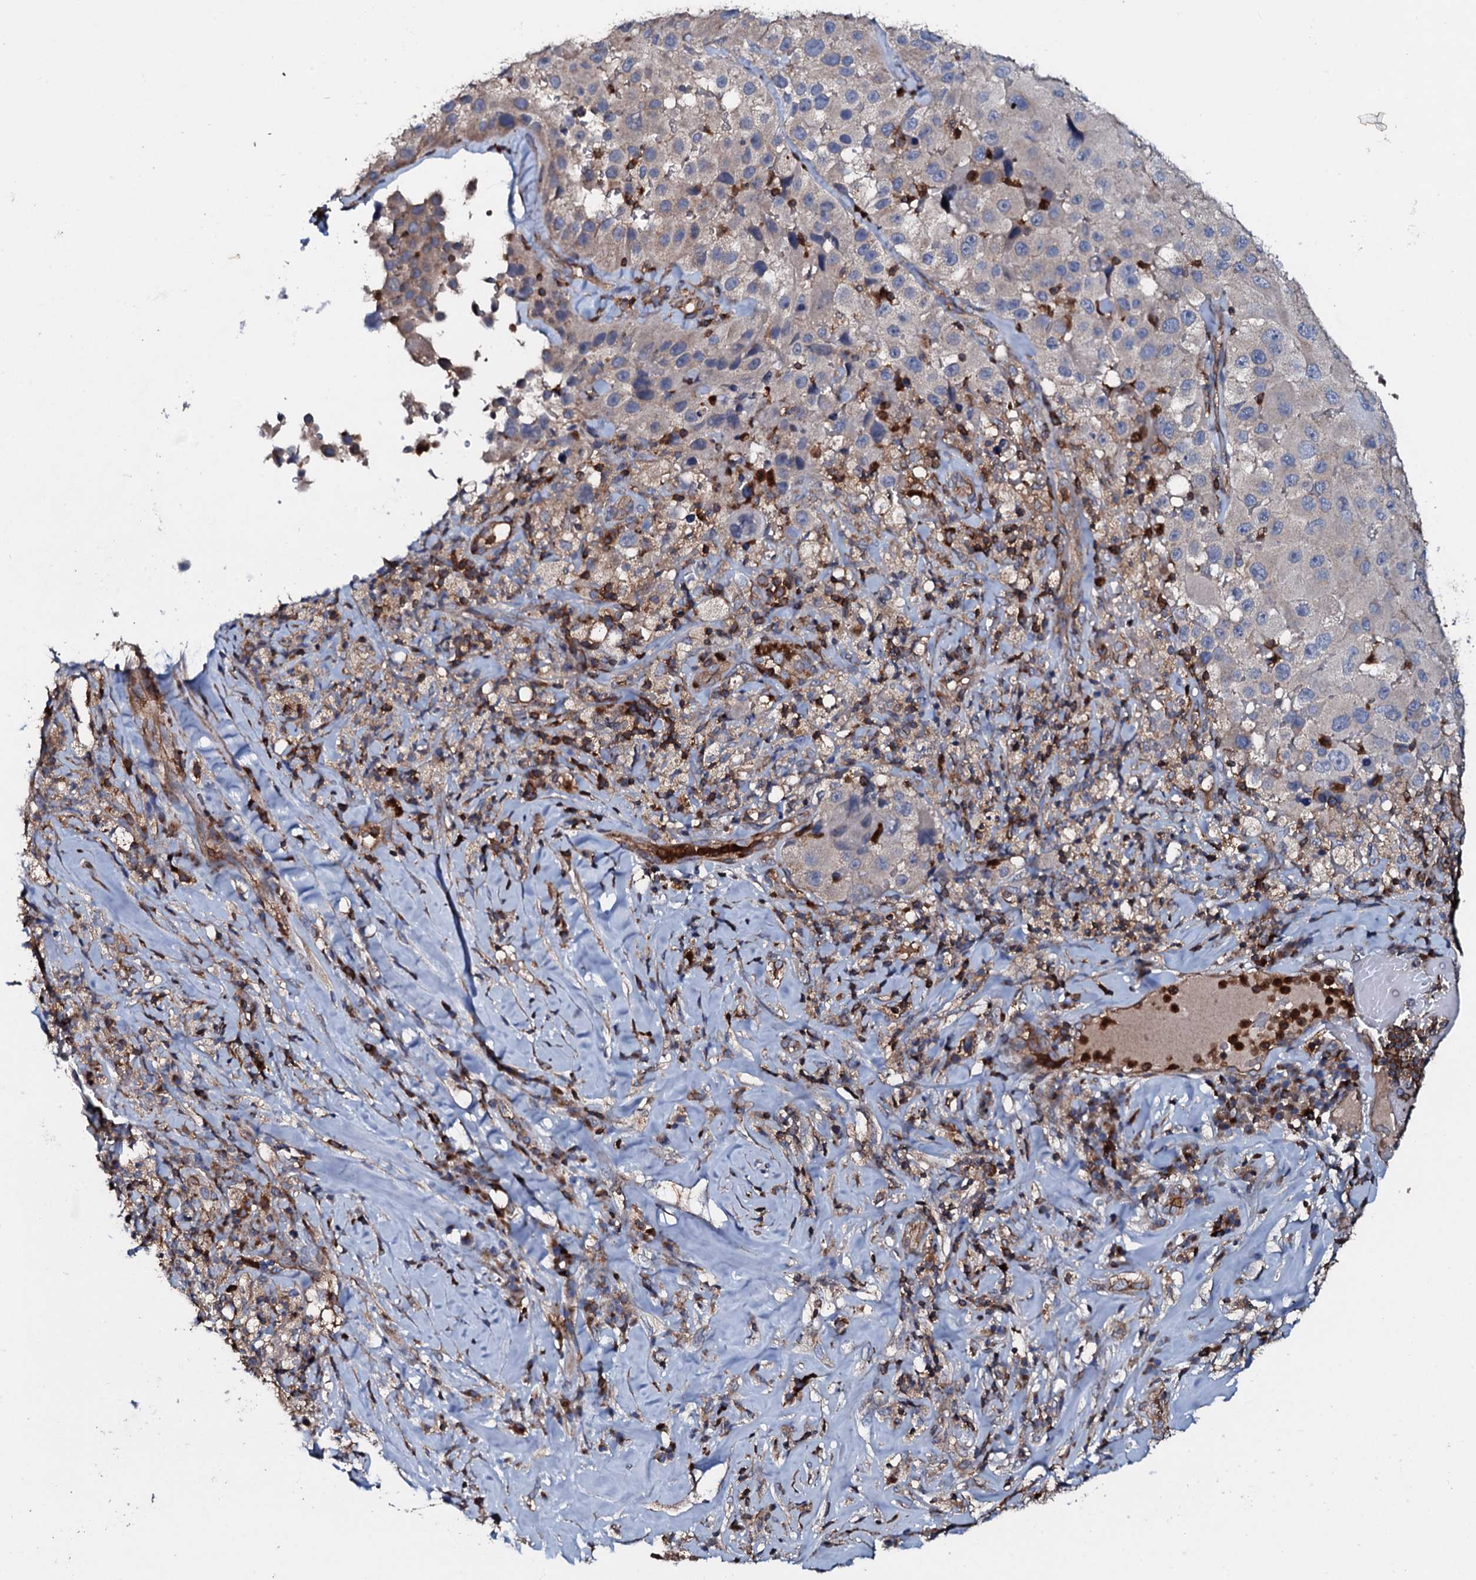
{"staining": {"intensity": "negative", "quantity": "none", "location": "none"}, "tissue": "melanoma", "cell_type": "Tumor cells", "image_type": "cancer", "snomed": [{"axis": "morphology", "description": "Malignant melanoma, Metastatic site"}, {"axis": "topography", "description": "Lymph node"}], "caption": "DAB (3,3'-diaminobenzidine) immunohistochemical staining of malignant melanoma (metastatic site) displays no significant positivity in tumor cells.", "gene": "GRK2", "patient": {"sex": "male", "age": 62}}